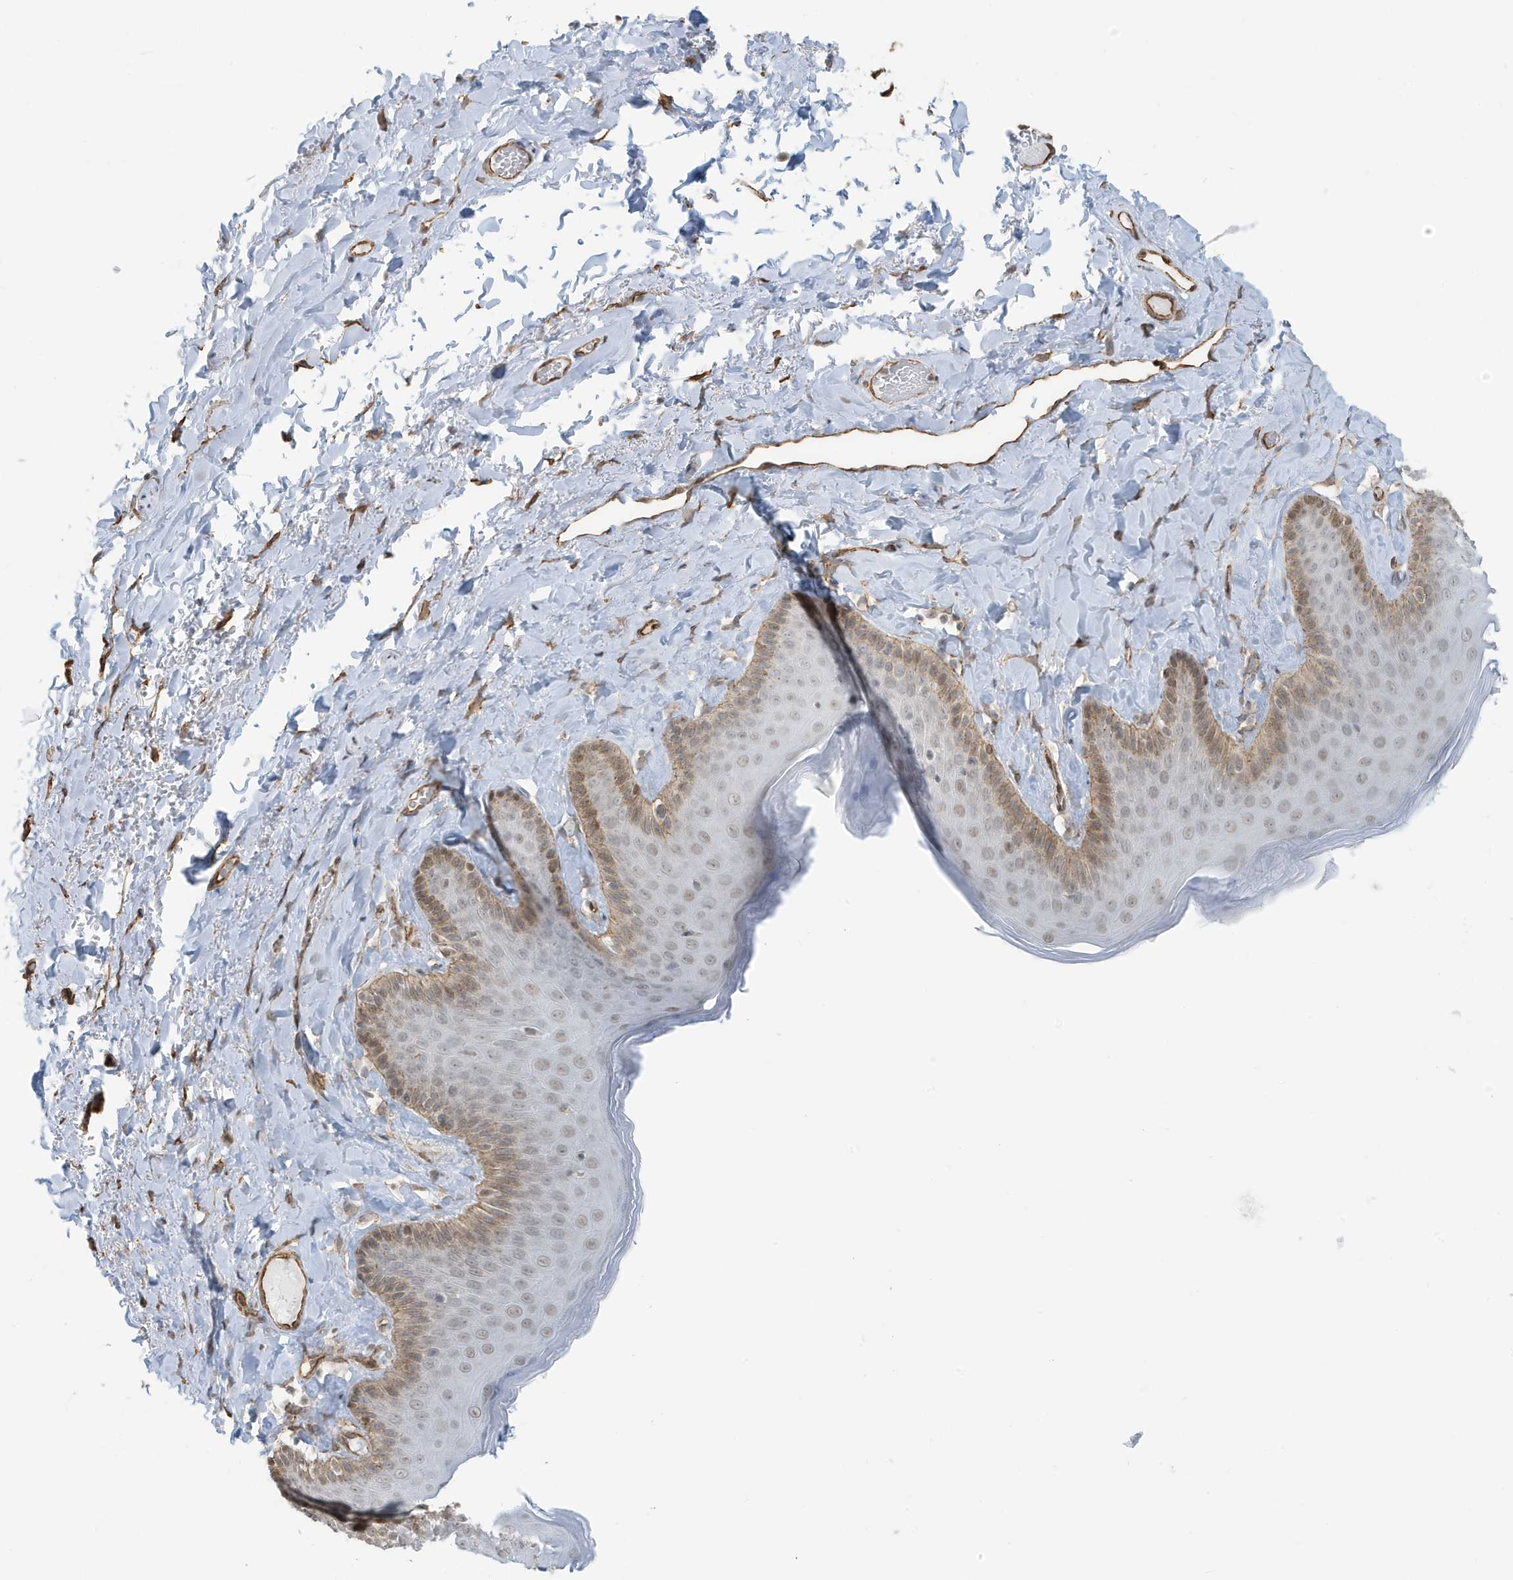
{"staining": {"intensity": "moderate", "quantity": "25%-75%", "location": "cytoplasmic/membranous,nuclear"}, "tissue": "skin", "cell_type": "Epidermal cells", "image_type": "normal", "snomed": [{"axis": "morphology", "description": "Normal tissue, NOS"}, {"axis": "topography", "description": "Anal"}], "caption": "A brown stain shows moderate cytoplasmic/membranous,nuclear positivity of a protein in epidermal cells of normal skin. (IHC, brightfield microscopy, high magnification).", "gene": "CHCHD4", "patient": {"sex": "male", "age": 69}}